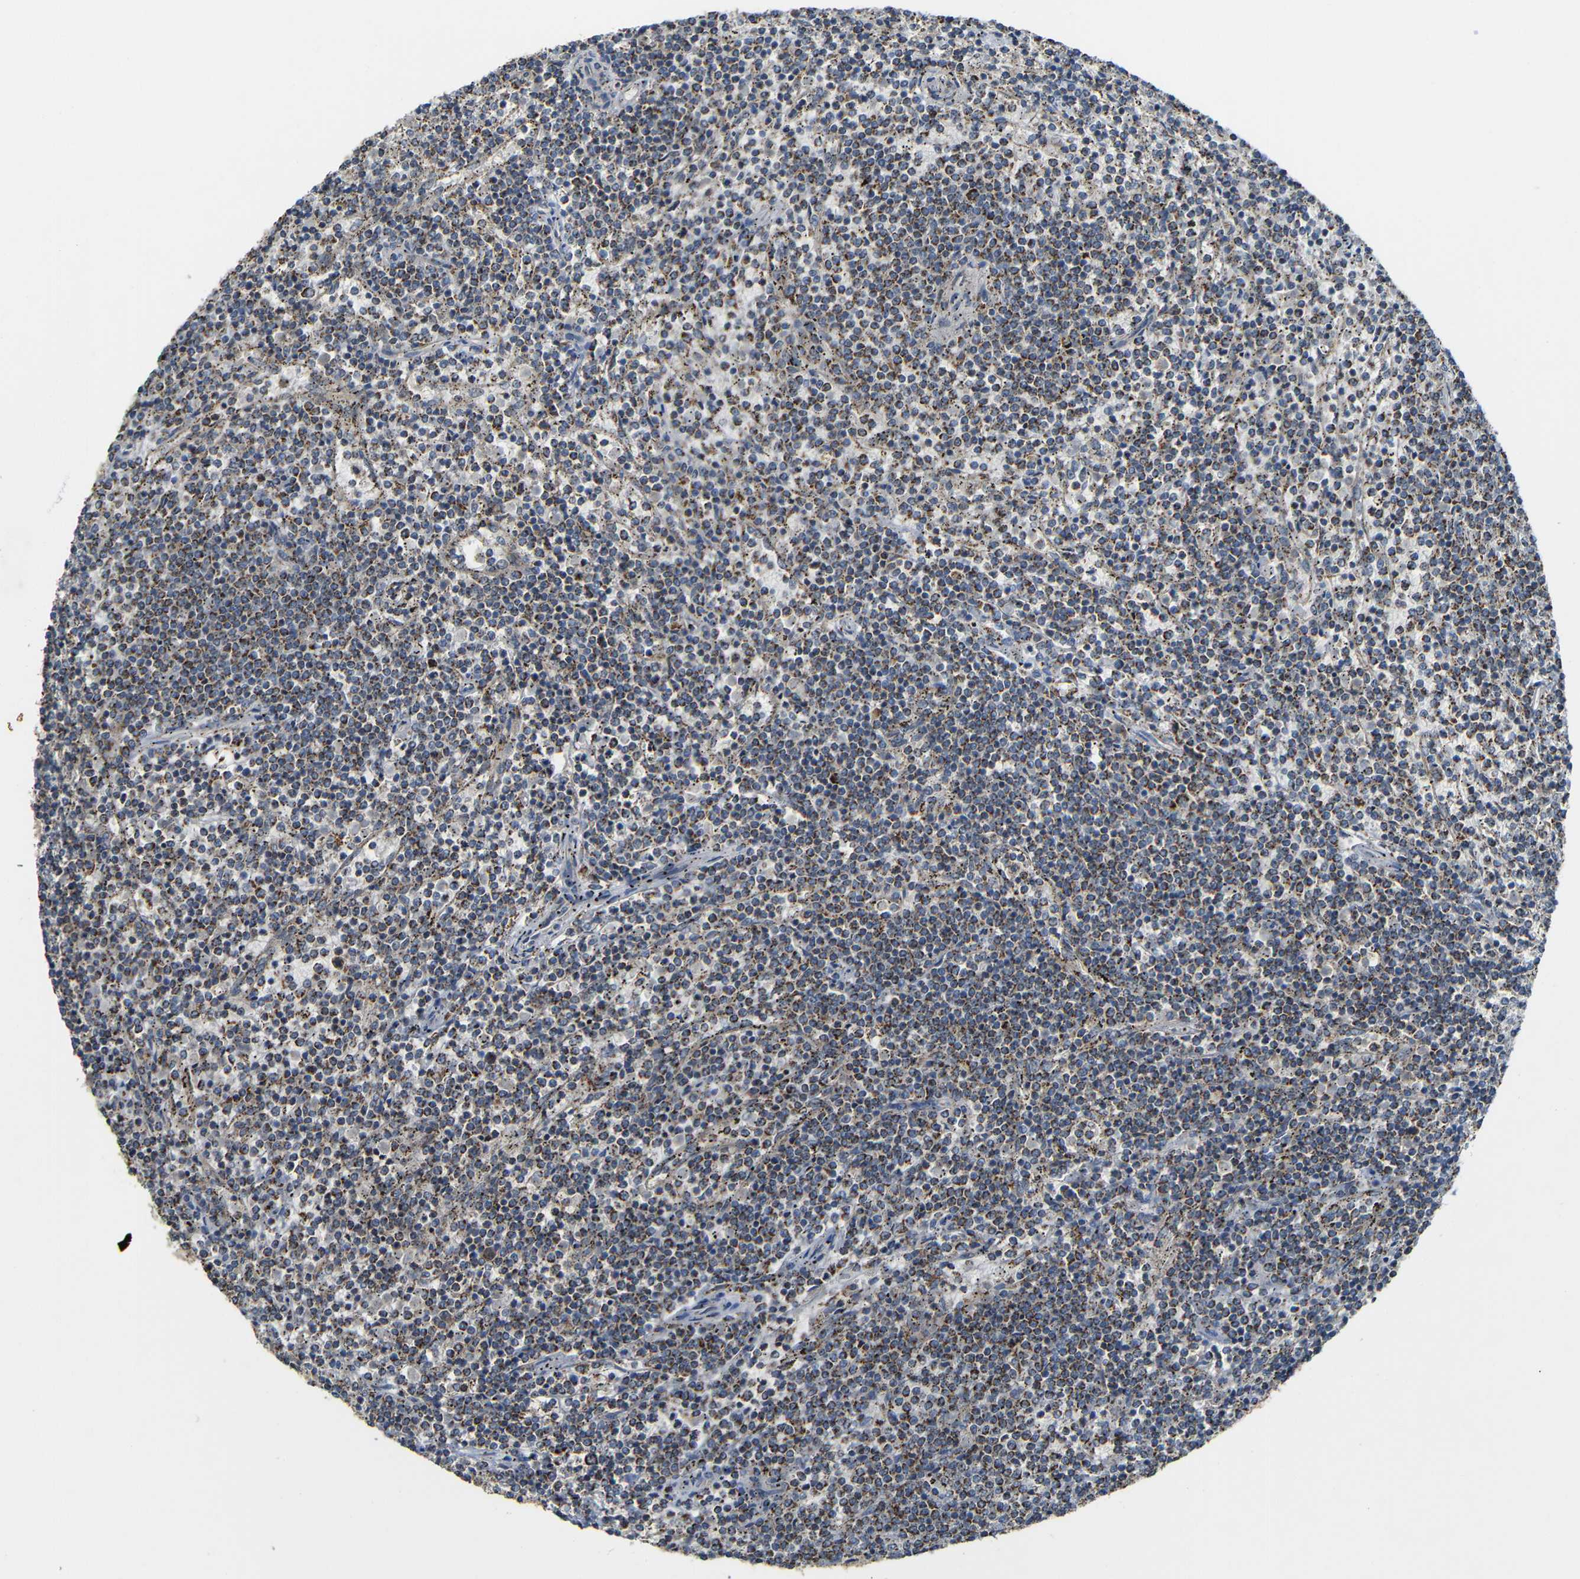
{"staining": {"intensity": "moderate", "quantity": ">75%", "location": "cytoplasmic/membranous"}, "tissue": "lymphoma", "cell_type": "Tumor cells", "image_type": "cancer", "snomed": [{"axis": "morphology", "description": "Malignant lymphoma, non-Hodgkin's type, Low grade"}, {"axis": "topography", "description": "Spleen"}], "caption": "Protein expression analysis of human lymphoma reveals moderate cytoplasmic/membranous staining in about >75% of tumor cells. The staining was performed using DAB (3,3'-diaminobenzidine), with brown indicating positive protein expression. Nuclei are stained blue with hematoxylin.", "gene": "NR3C2", "patient": {"sex": "female", "age": 50}}